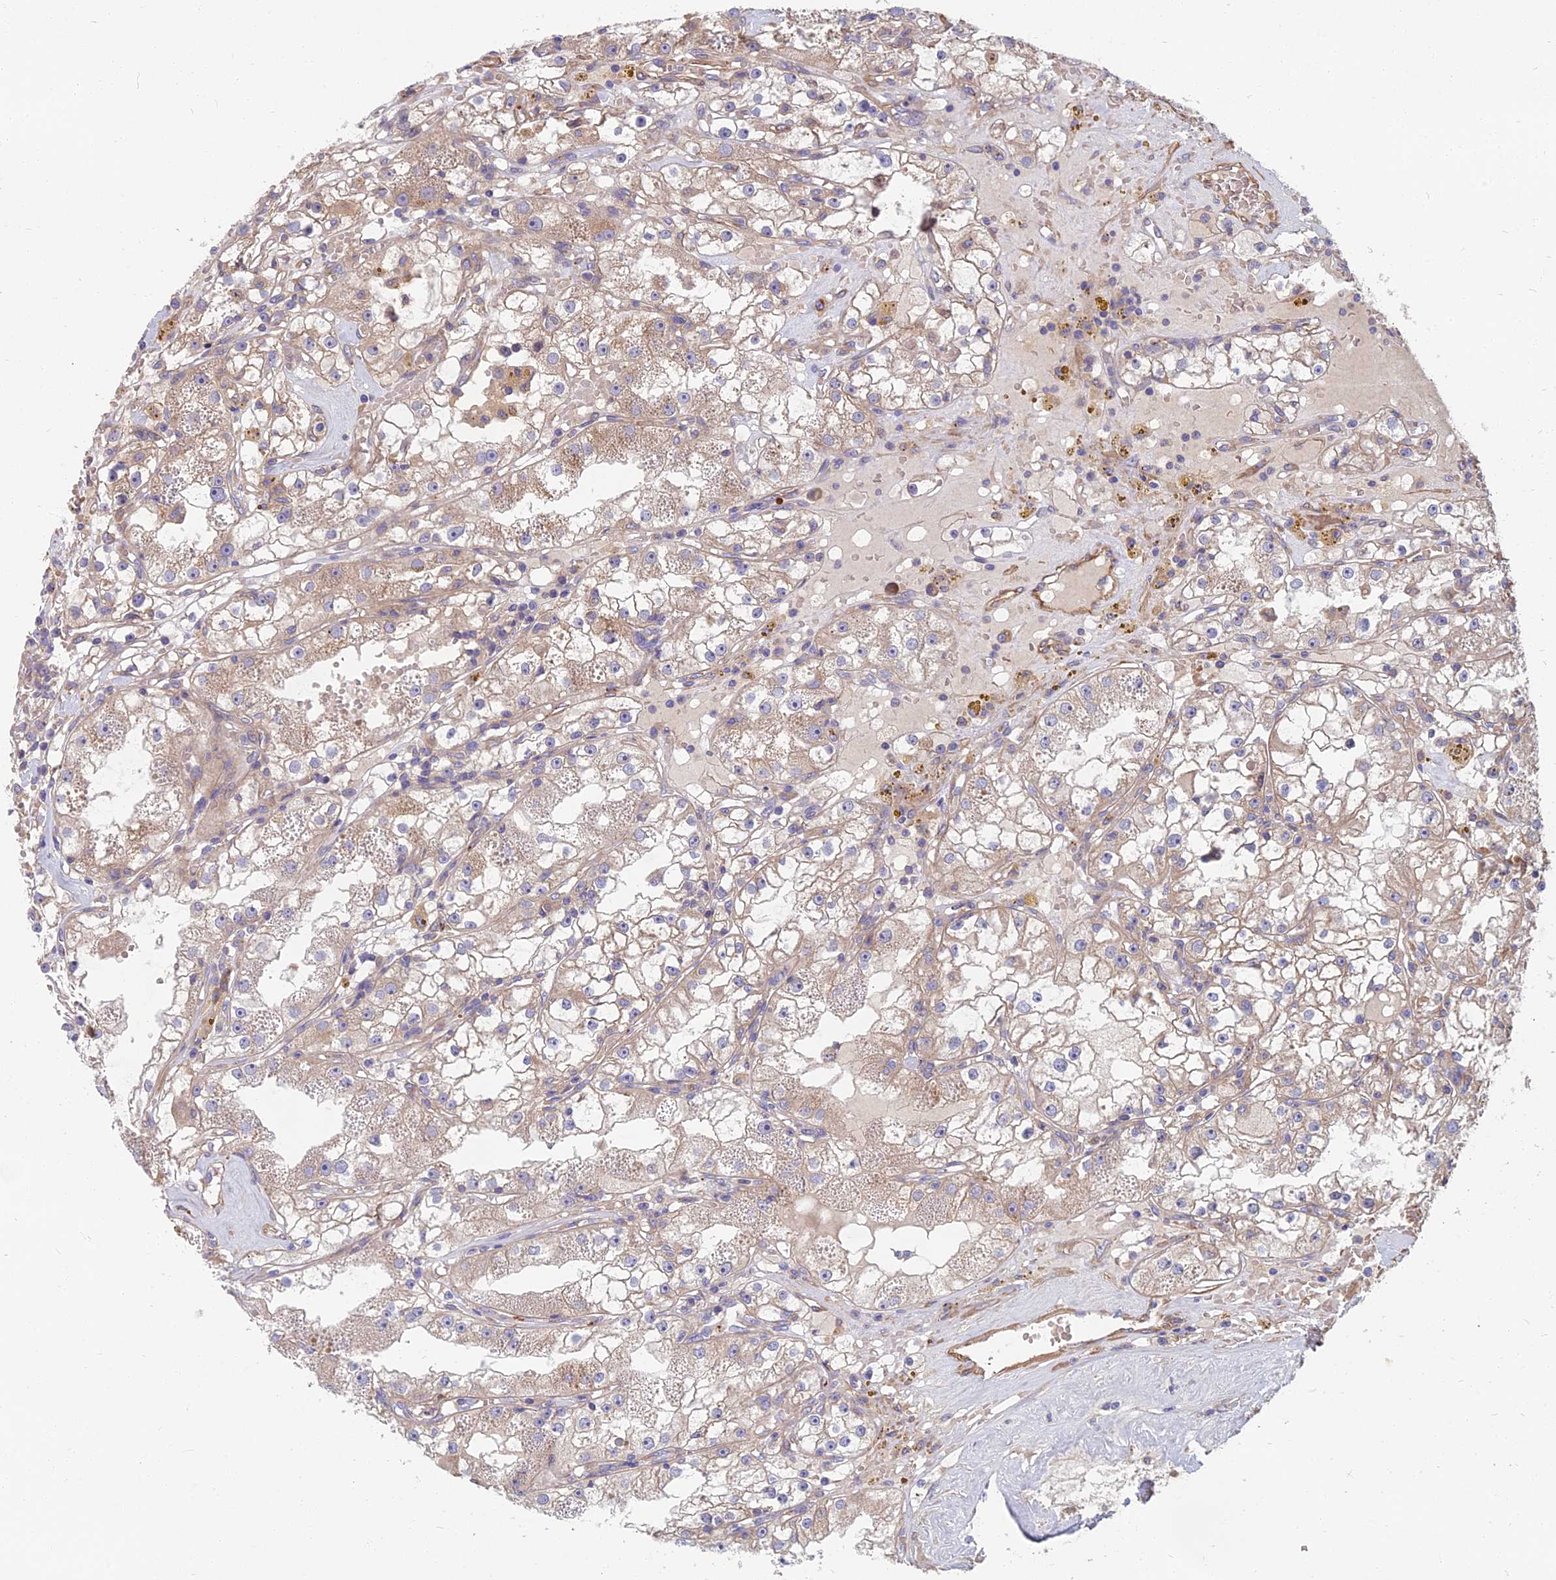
{"staining": {"intensity": "weak", "quantity": "<25%", "location": "cytoplasmic/membranous"}, "tissue": "renal cancer", "cell_type": "Tumor cells", "image_type": "cancer", "snomed": [{"axis": "morphology", "description": "Adenocarcinoma, NOS"}, {"axis": "topography", "description": "Kidney"}], "caption": "A micrograph of renal cancer (adenocarcinoma) stained for a protein reveals no brown staining in tumor cells.", "gene": "WDR24", "patient": {"sex": "male", "age": 56}}